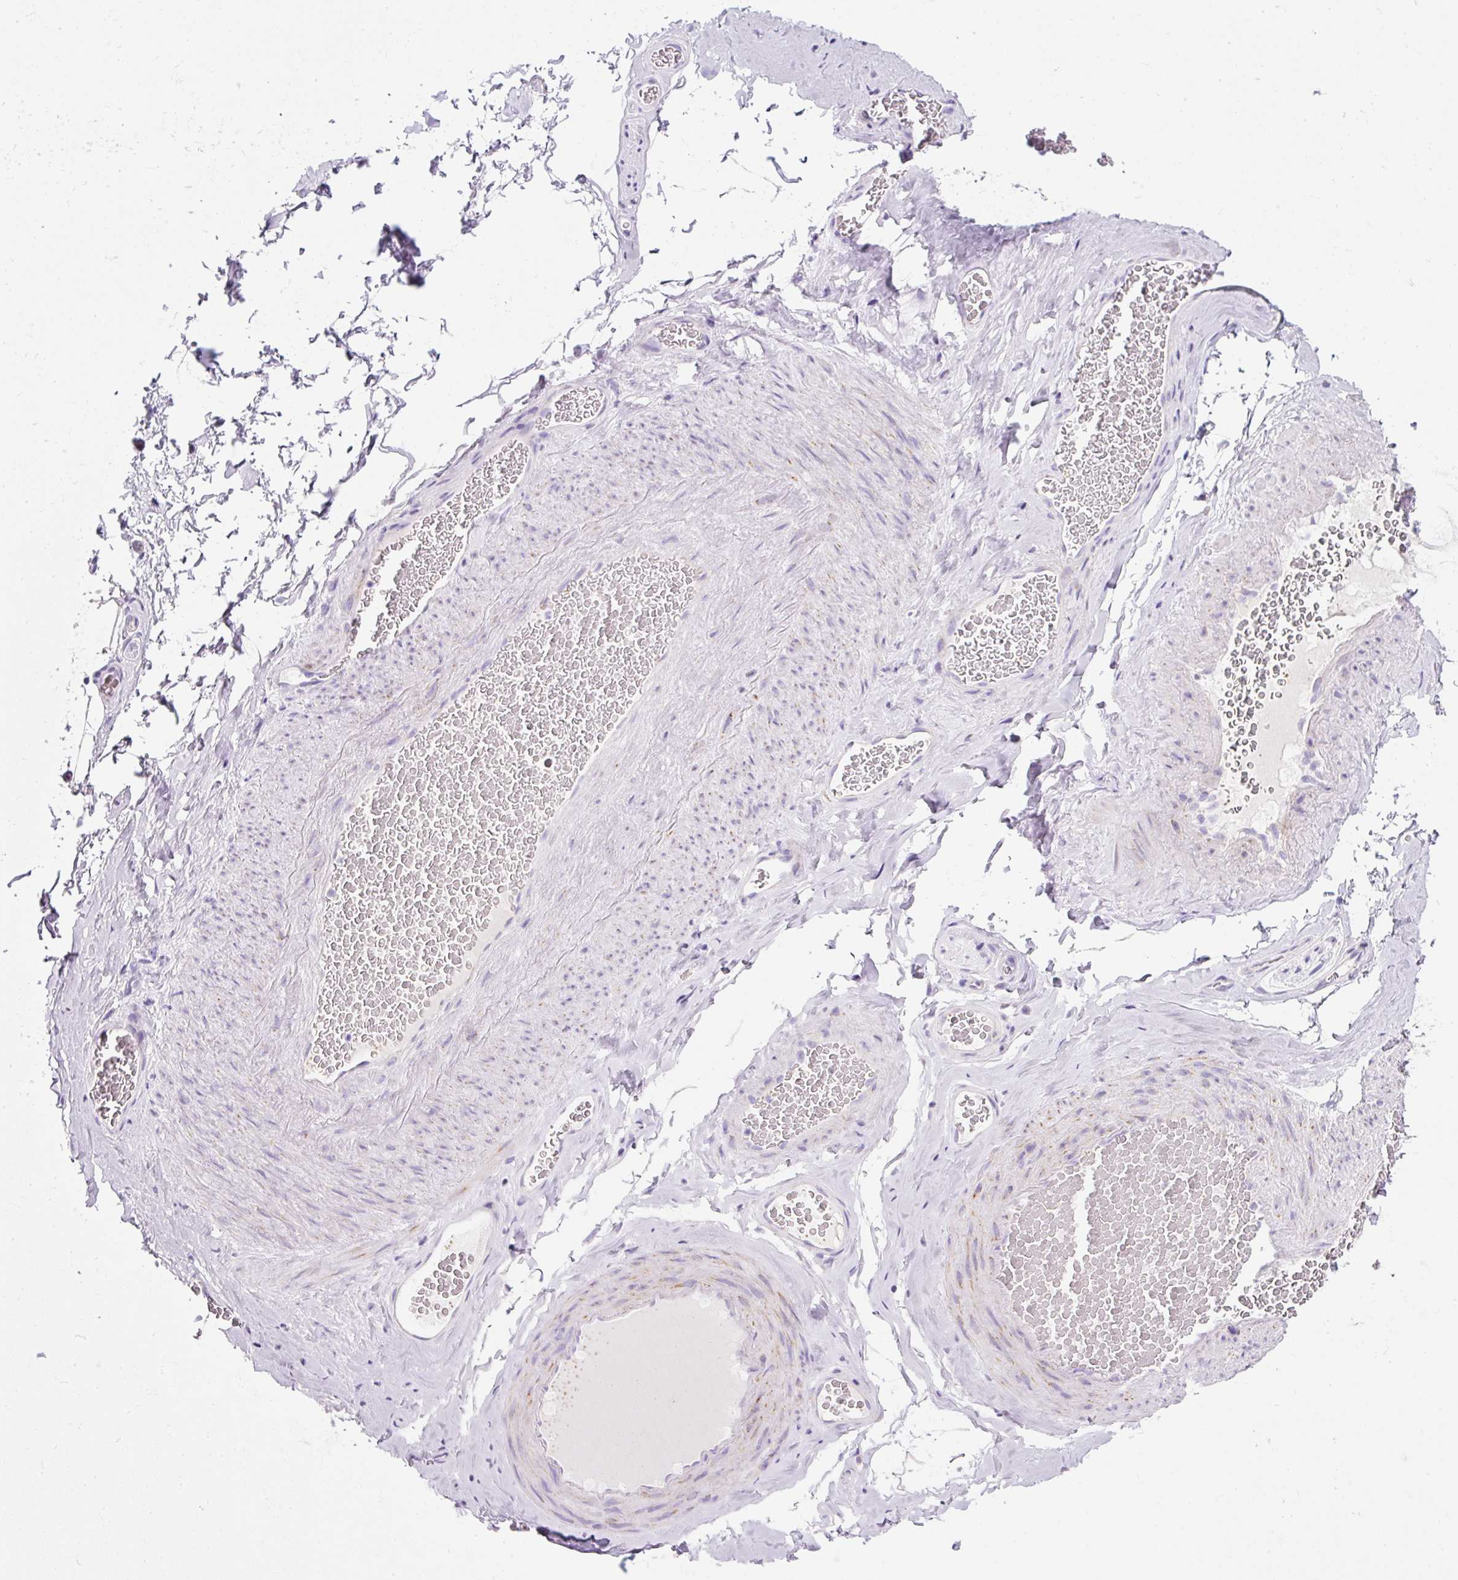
{"staining": {"intensity": "negative", "quantity": "none", "location": "none"}, "tissue": "adipose tissue", "cell_type": "Adipocytes", "image_type": "normal", "snomed": [{"axis": "morphology", "description": "Normal tissue, NOS"}, {"axis": "topography", "description": "Vascular tissue"}, {"axis": "topography", "description": "Peripheral nerve tissue"}], "caption": "Immunohistochemical staining of normal adipose tissue demonstrates no significant expression in adipocytes. (DAB (3,3'-diaminobenzidine) IHC, high magnification).", "gene": "PLPP2", "patient": {"sex": "male", "age": 41}}